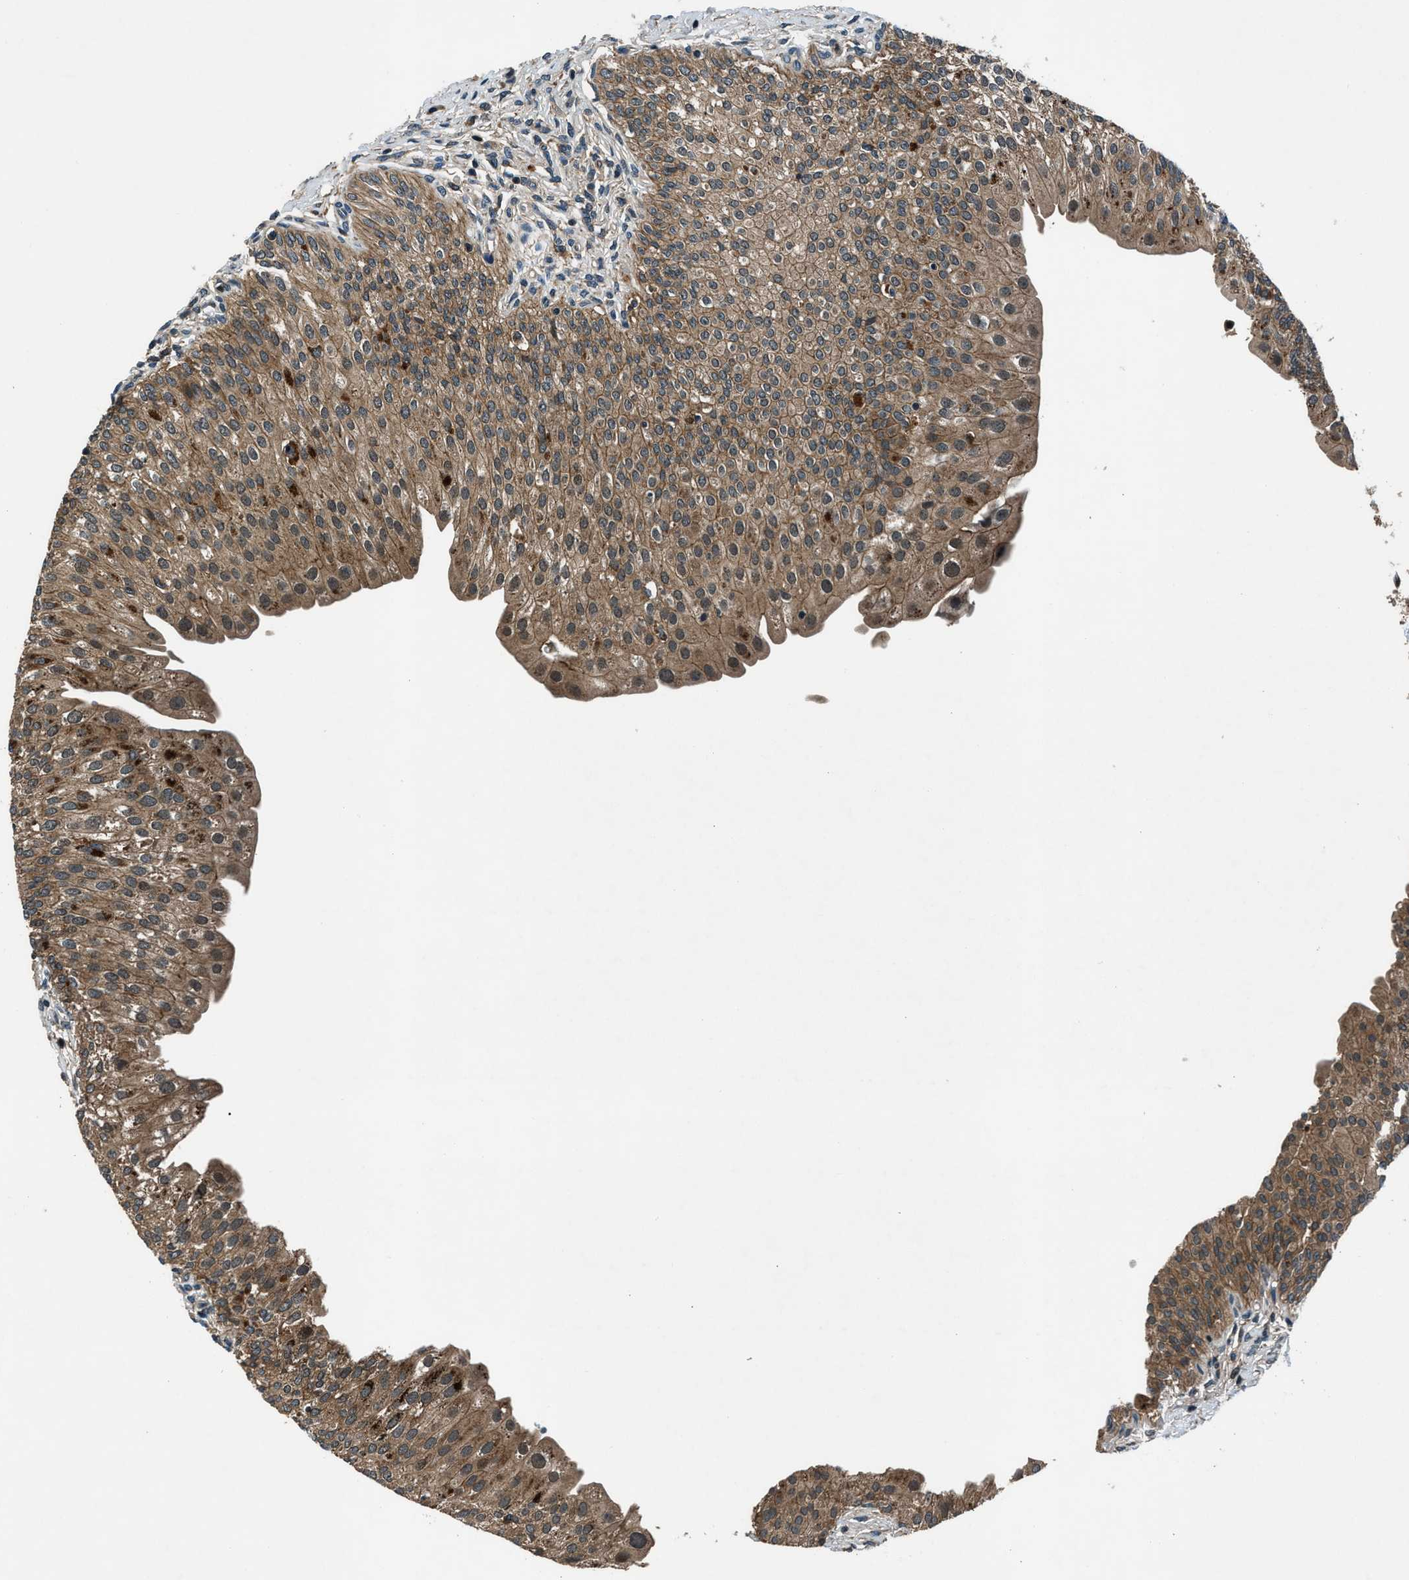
{"staining": {"intensity": "strong", "quantity": ">75%", "location": "cytoplasmic/membranous"}, "tissue": "urinary bladder", "cell_type": "Urothelial cells", "image_type": "normal", "snomed": [{"axis": "morphology", "description": "Normal tissue, NOS"}, {"axis": "topography", "description": "Urinary bladder"}], "caption": "Strong cytoplasmic/membranous staining for a protein is identified in approximately >75% of urothelial cells of benign urinary bladder using immunohistochemistry (IHC).", "gene": "ARHGEF11", "patient": {"sex": "male", "age": 46}}